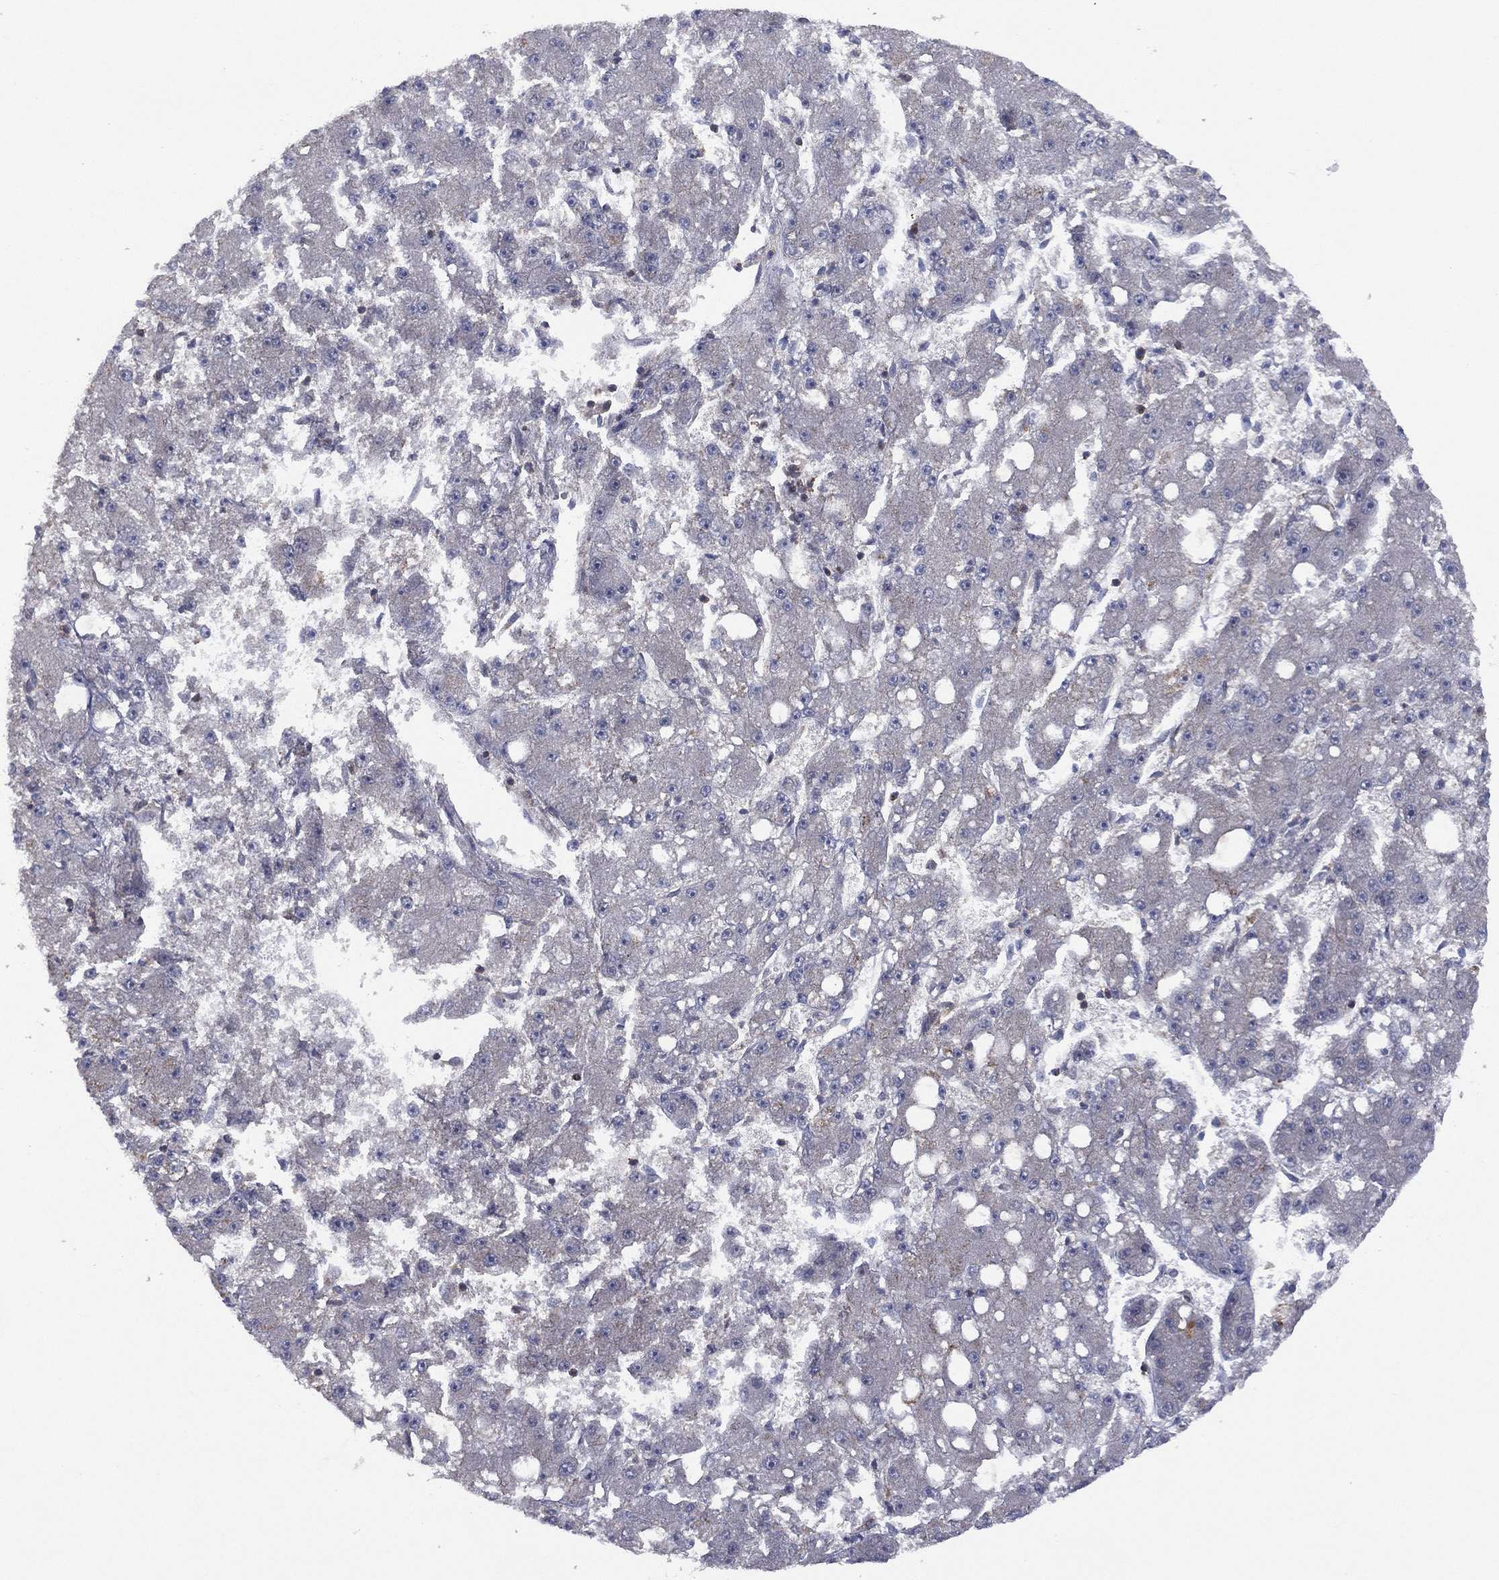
{"staining": {"intensity": "negative", "quantity": "none", "location": "none"}, "tissue": "liver cancer", "cell_type": "Tumor cells", "image_type": "cancer", "snomed": [{"axis": "morphology", "description": "Carcinoma, Hepatocellular, NOS"}, {"axis": "topography", "description": "Liver"}], "caption": "Tumor cells show no significant protein staining in liver hepatocellular carcinoma.", "gene": "DOCK8", "patient": {"sex": "male", "age": 67}}